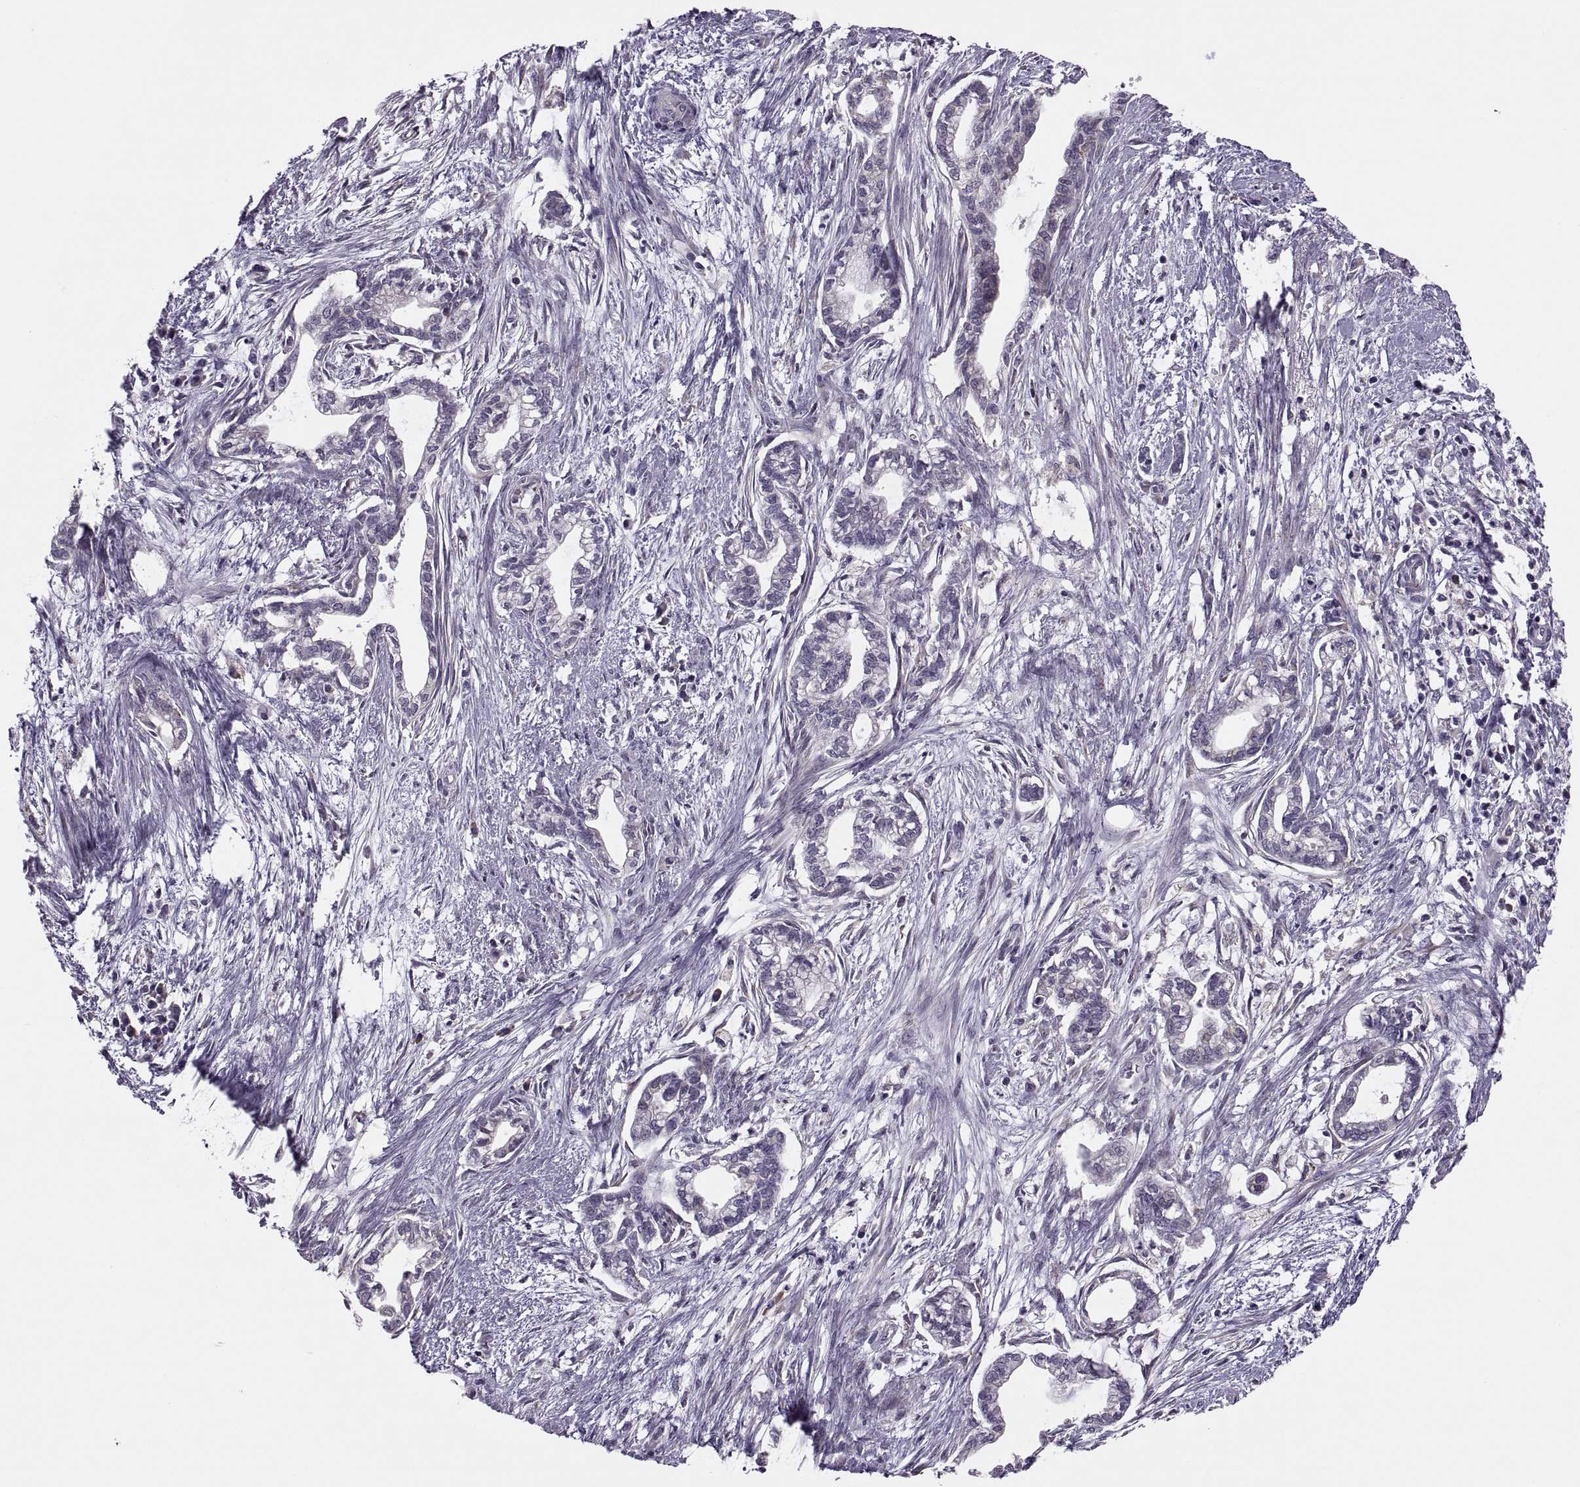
{"staining": {"intensity": "negative", "quantity": "none", "location": "none"}, "tissue": "cervical cancer", "cell_type": "Tumor cells", "image_type": "cancer", "snomed": [{"axis": "morphology", "description": "Adenocarcinoma, NOS"}, {"axis": "topography", "description": "Cervix"}], "caption": "Immunohistochemistry (IHC) of cervical cancer (adenocarcinoma) demonstrates no staining in tumor cells.", "gene": "LETM2", "patient": {"sex": "female", "age": 62}}